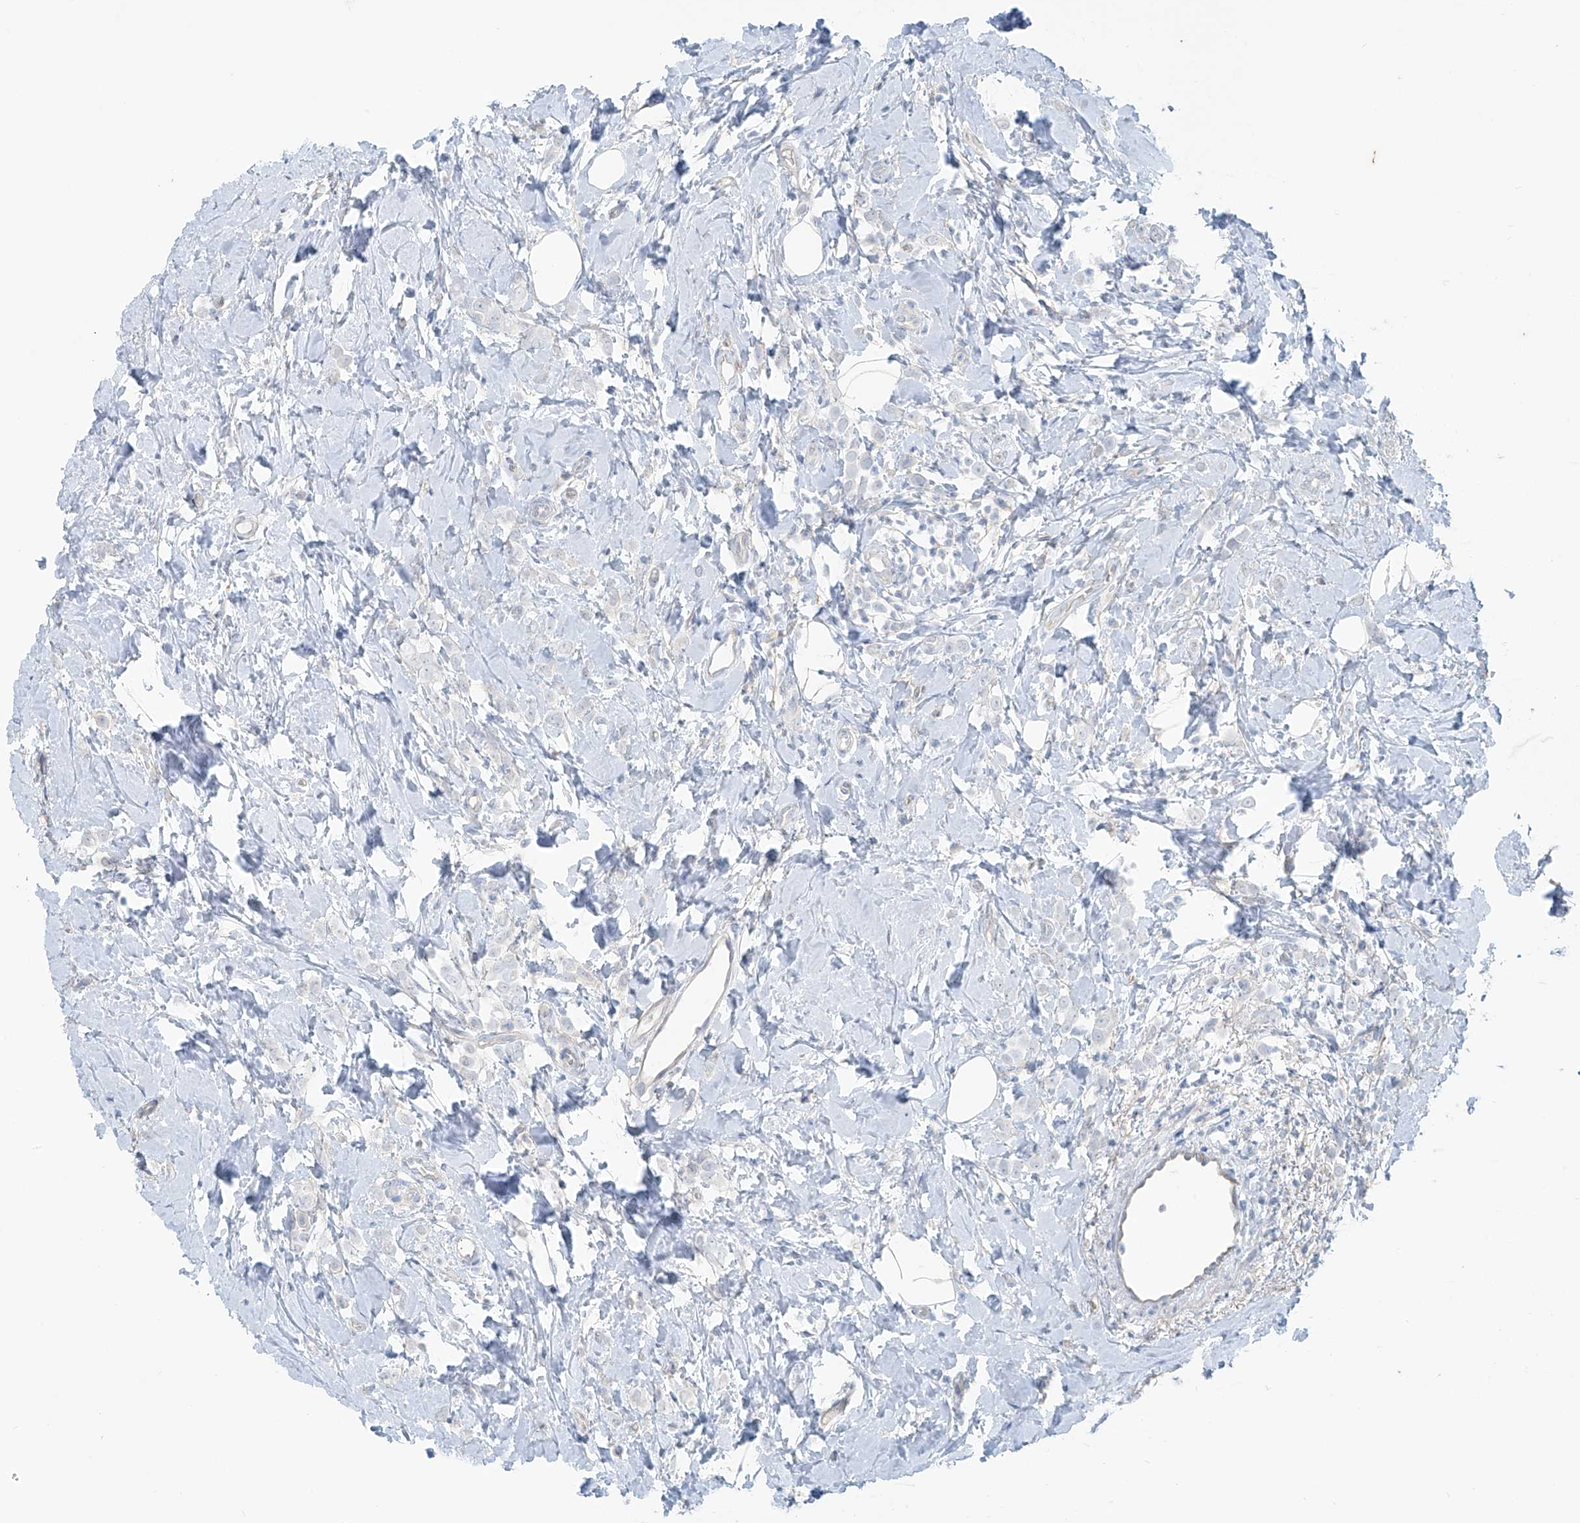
{"staining": {"intensity": "negative", "quantity": "none", "location": "none"}, "tissue": "breast cancer", "cell_type": "Tumor cells", "image_type": "cancer", "snomed": [{"axis": "morphology", "description": "Lobular carcinoma"}, {"axis": "topography", "description": "Breast"}], "caption": "This is an immunohistochemistry image of breast lobular carcinoma. There is no staining in tumor cells.", "gene": "TUBE1", "patient": {"sex": "female", "age": 47}}